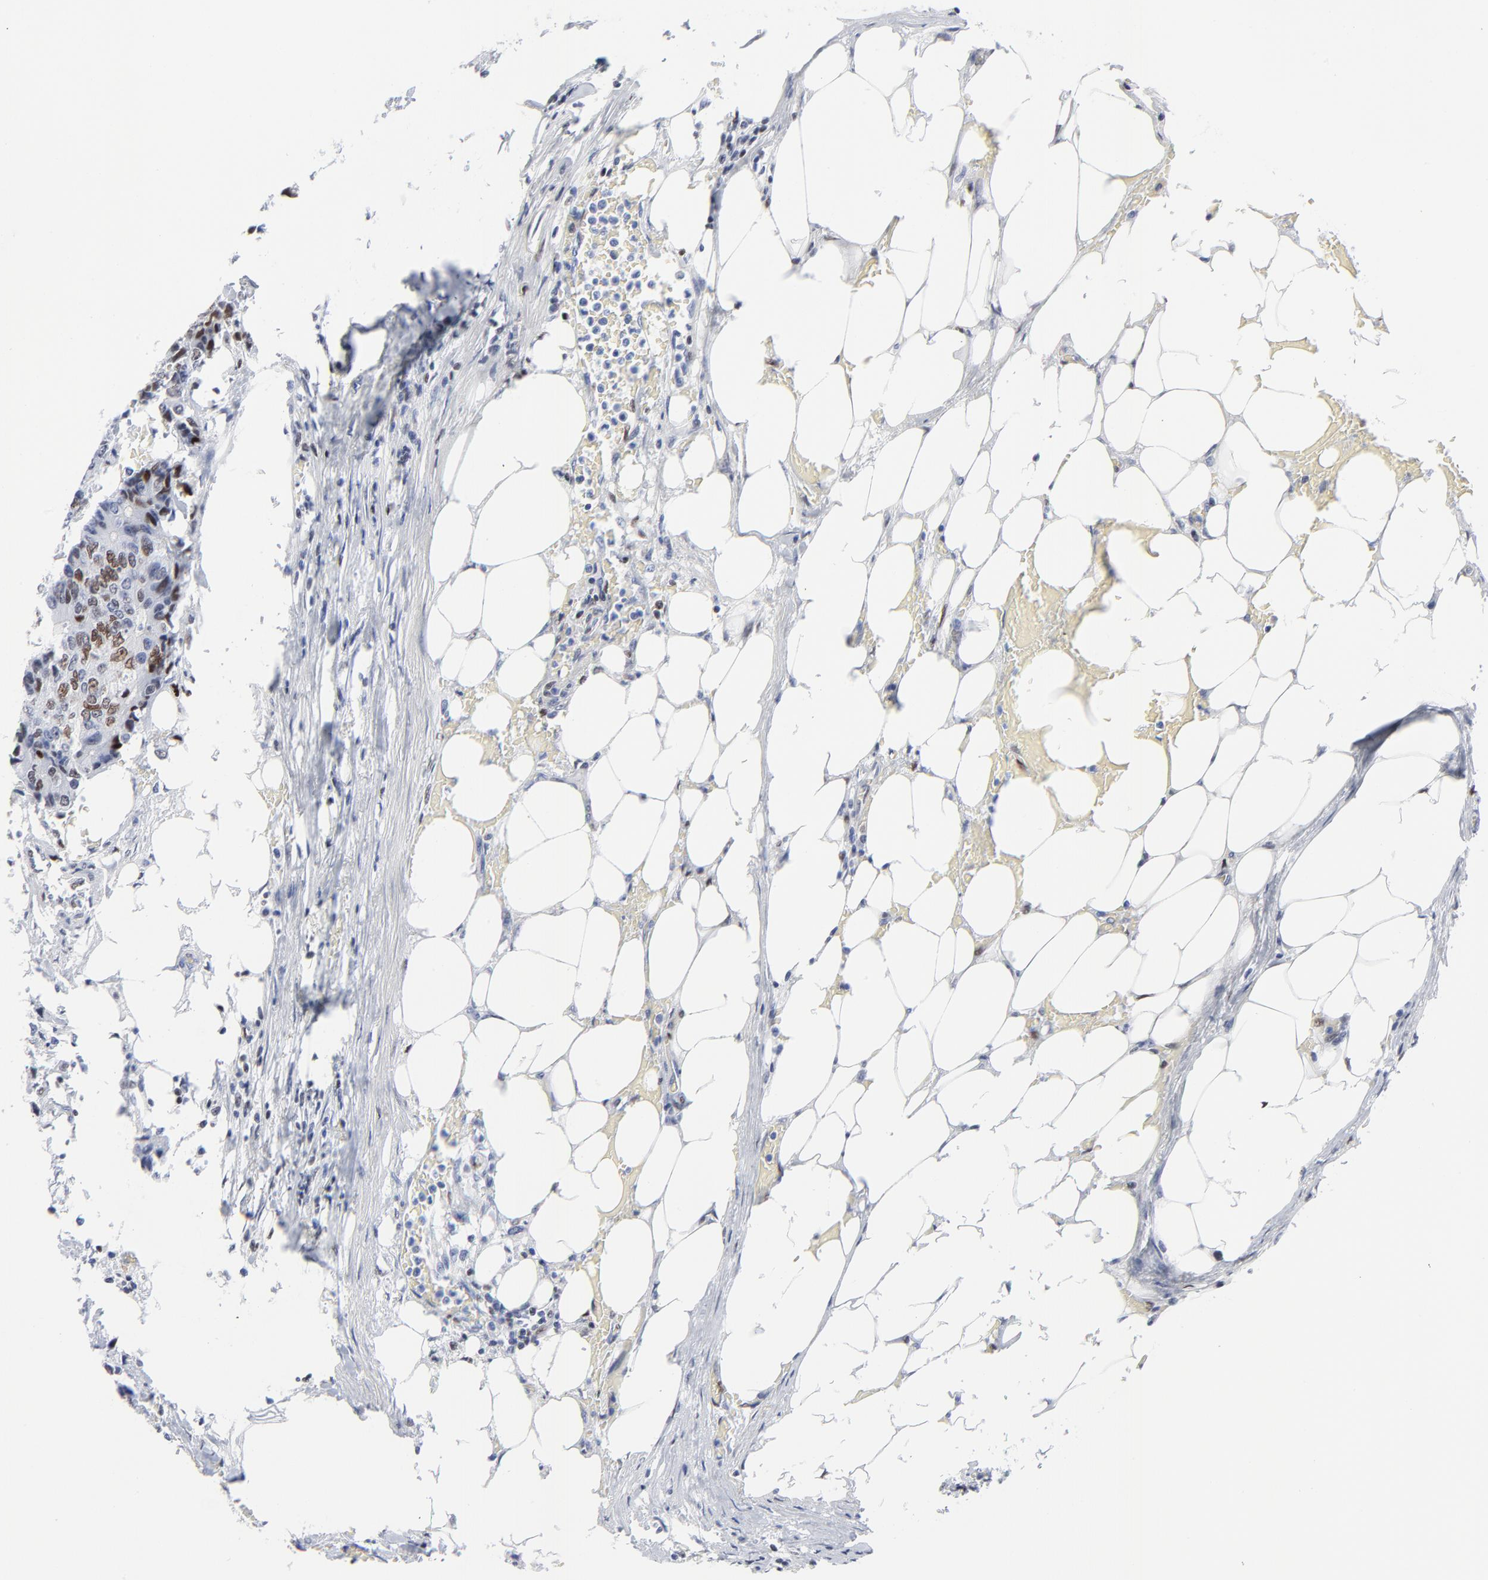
{"staining": {"intensity": "moderate", "quantity": "25%-75%", "location": "nuclear"}, "tissue": "colorectal cancer", "cell_type": "Tumor cells", "image_type": "cancer", "snomed": [{"axis": "morphology", "description": "Adenocarcinoma, NOS"}, {"axis": "topography", "description": "Colon"}], "caption": "Protein positivity by immunohistochemistry (IHC) exhibits moderate nuclear positivity in about 25%-75% of tumor cells in colorectal adenocarcinoma. The staining is performed using DAB brown chromogen to label protein expression. The nuclei are counter-stained blue using hematoxylin.", "gene": "JUN", "patient": {"sex": "female", "age": 86}}